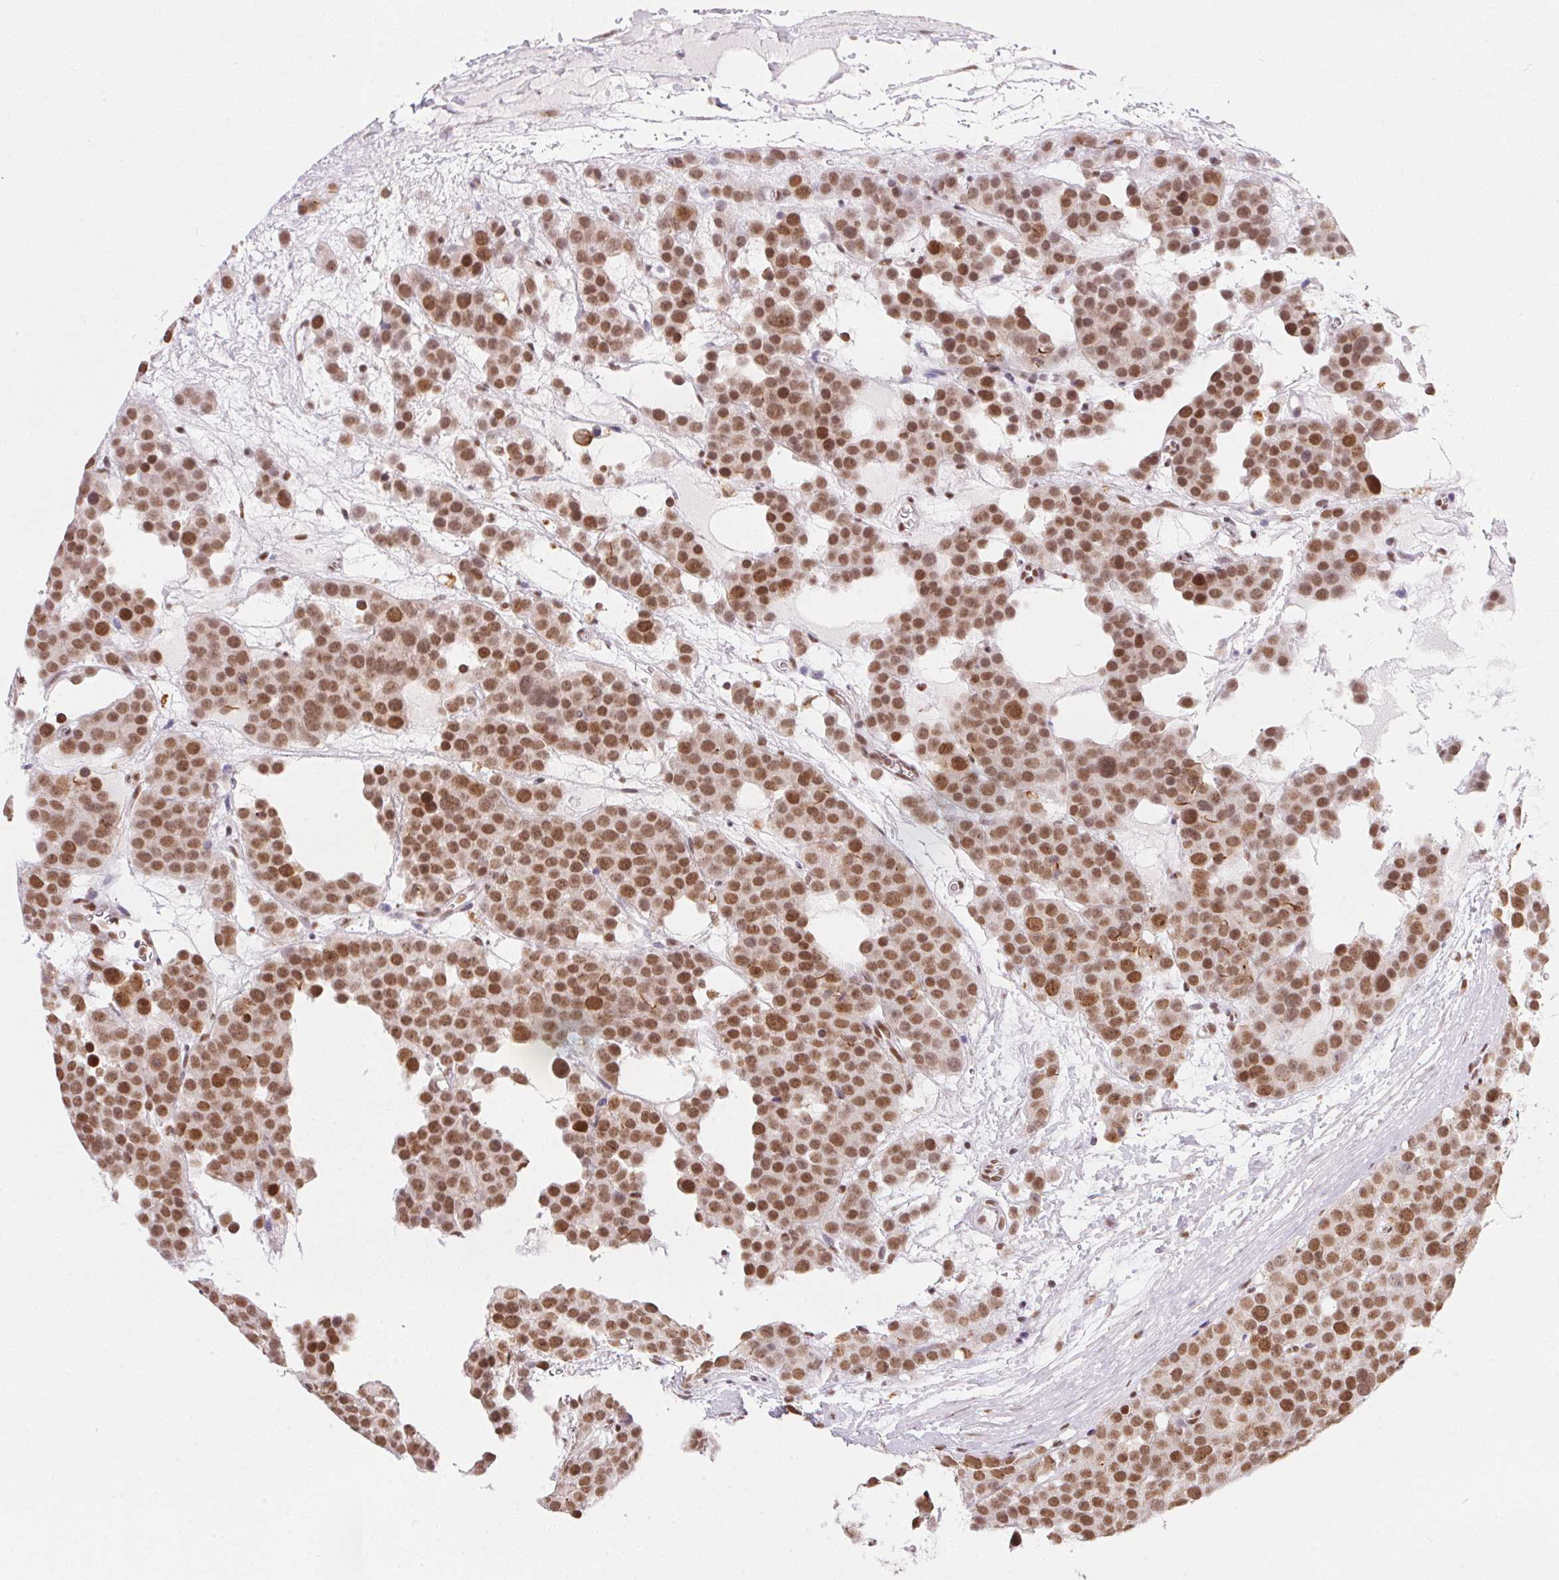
{"staining": {"intensity": "moderate", "quantity": ">75%", "location": "nuclear"}, "tissue": "testis cancer", "cell_type": "Tumor cells", "image_type": "cancer", "snomed": [{"axis": "morphology", "description": "Seminoma, NOS"}, {"axis": "topography", "description": "Testis"}], "caption": "Protein expression analysis of human seminoma (testis) reveals moderate nuclear positivity in approximately >75% of tumor cells.", "gene": "NFE2L1", "patient": {"sex": "male", "age": 71}}